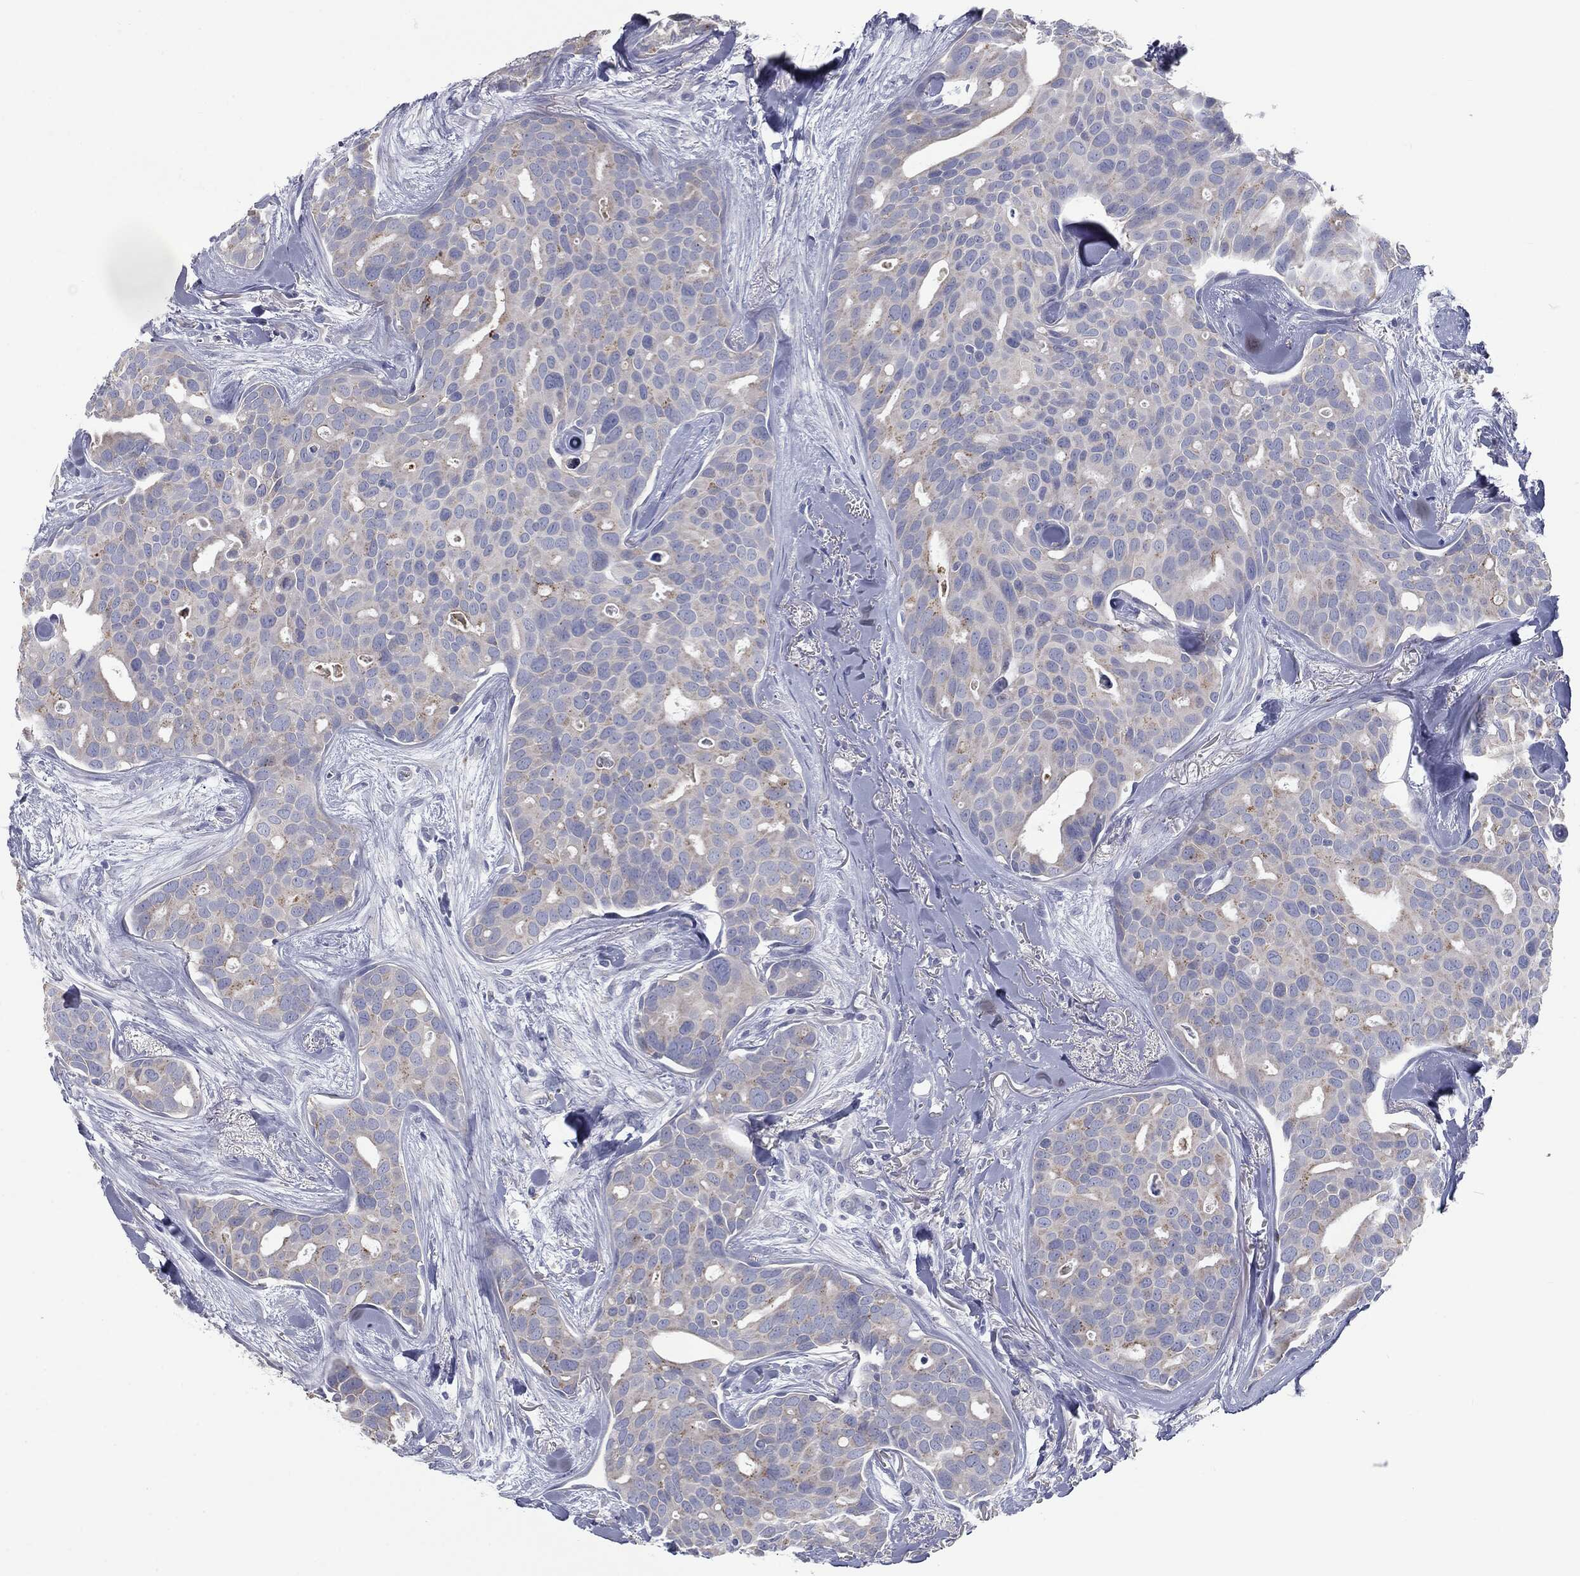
{"staining": {"intensity": "negative", "quantity": "none", "location": "none"}, "tissue": "breast cancer", "cell_type": "Tumor cells", "image_type": "cancer", "snomed": [{"axis": "morphology", "description": "Duct carcinoma"}, {"axis": "topography", "description": "Breast"}], "caption": "IHC photomicrograph of neoplastic tissue: human intraductal carcinoma (breast) stained with DAB (3,3'-diaminobenzidine) shows no significant protein staining in tumor cells.", "gene": "CAV3", "patient": {"sex": "female", "age": 54}}